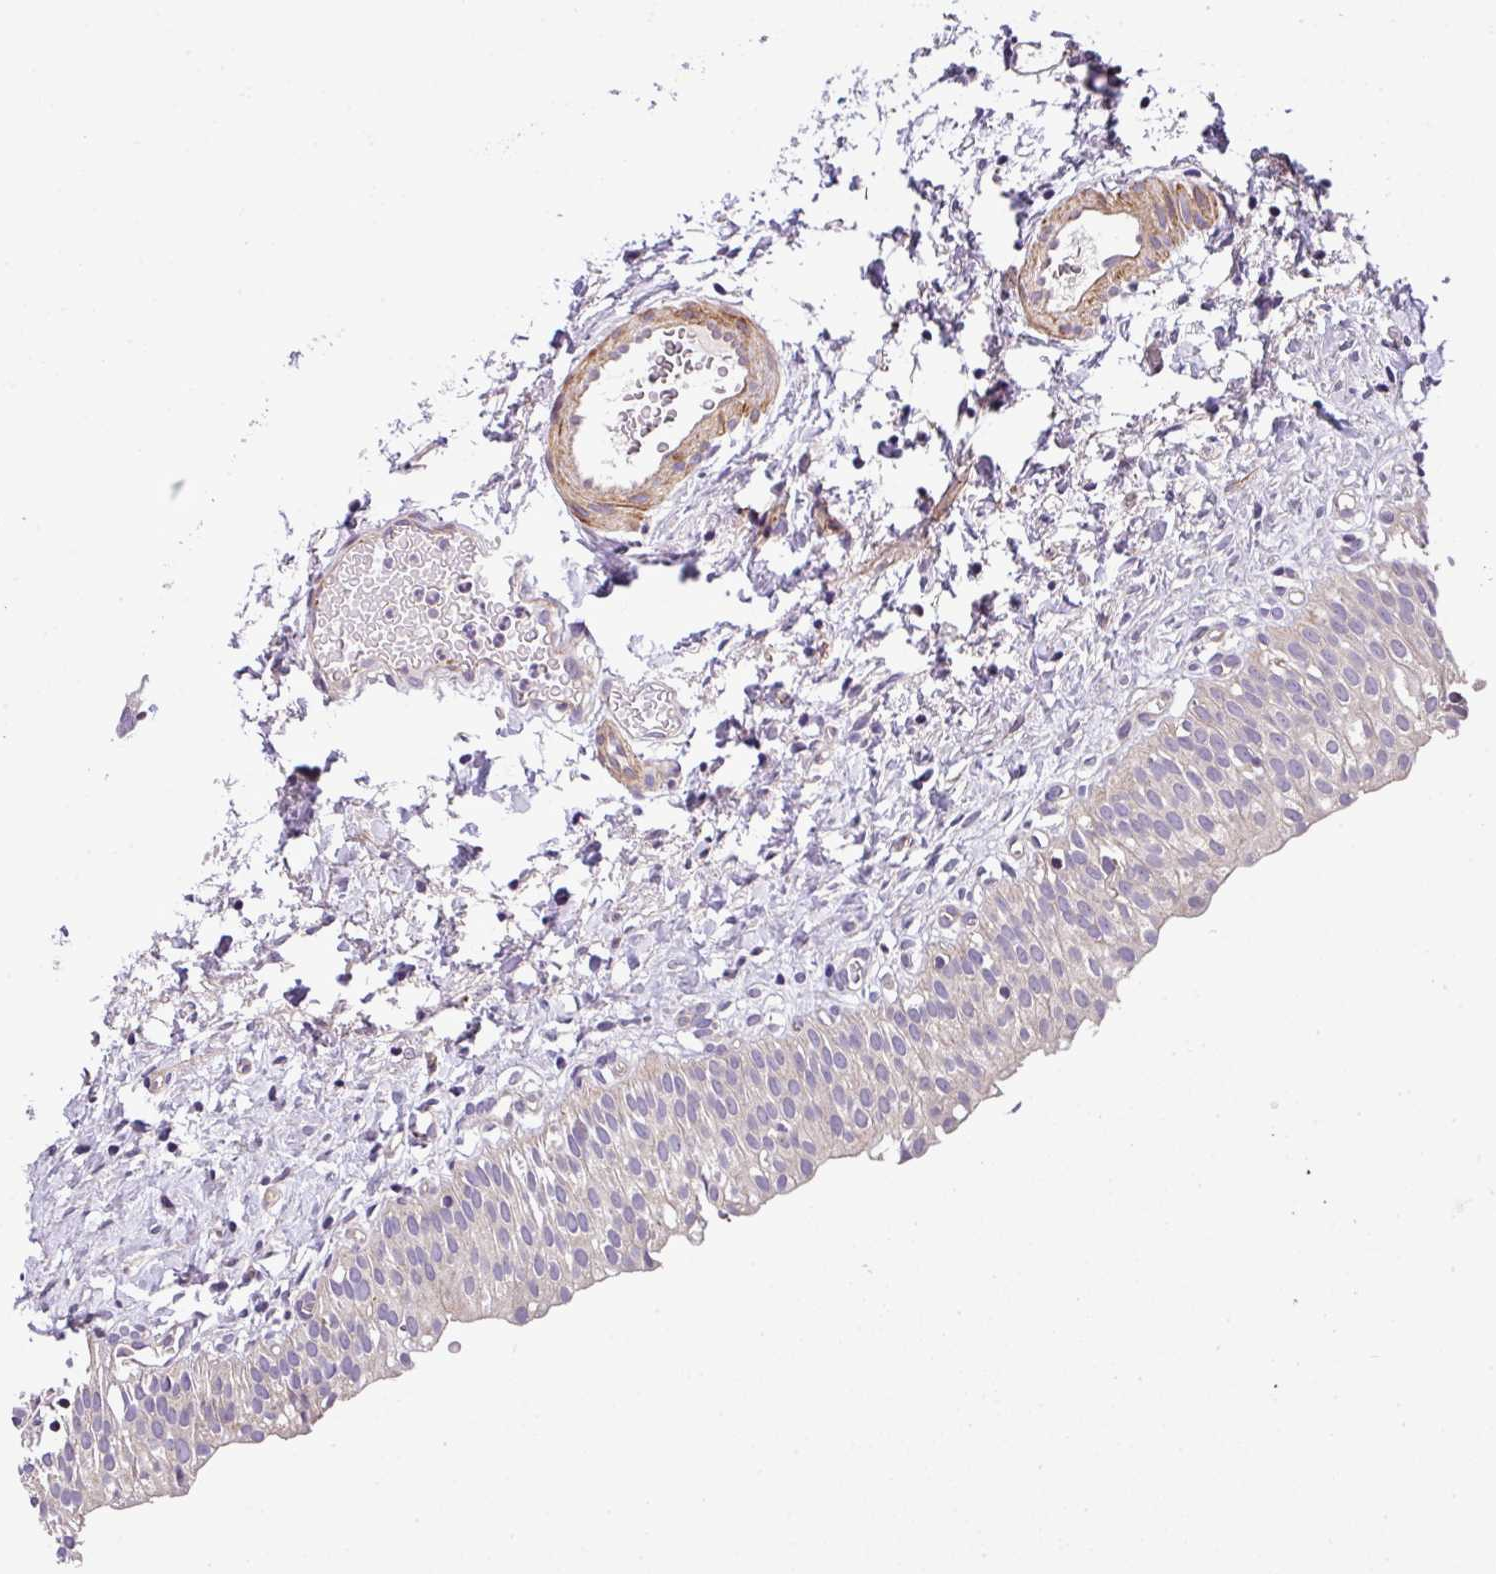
{"staining": {"intensity": "negative", "quantity": "none", "location": "none"}, "tissue": "urinary bladder", "cell_type": "Urothelial cells", "image_type": "normal", "snomed": [{"axis": "morphology", "description": "Normal tissue, NOS"}, {"axis": "topography", "description": "Urinary bladder"}], "caption": "This is an IHC histopathology image of benign human urinary bladder. There is no positivity in urothelial cells.", "gene": "CASS4", "patient": {"sex": "male", "age": 51}}